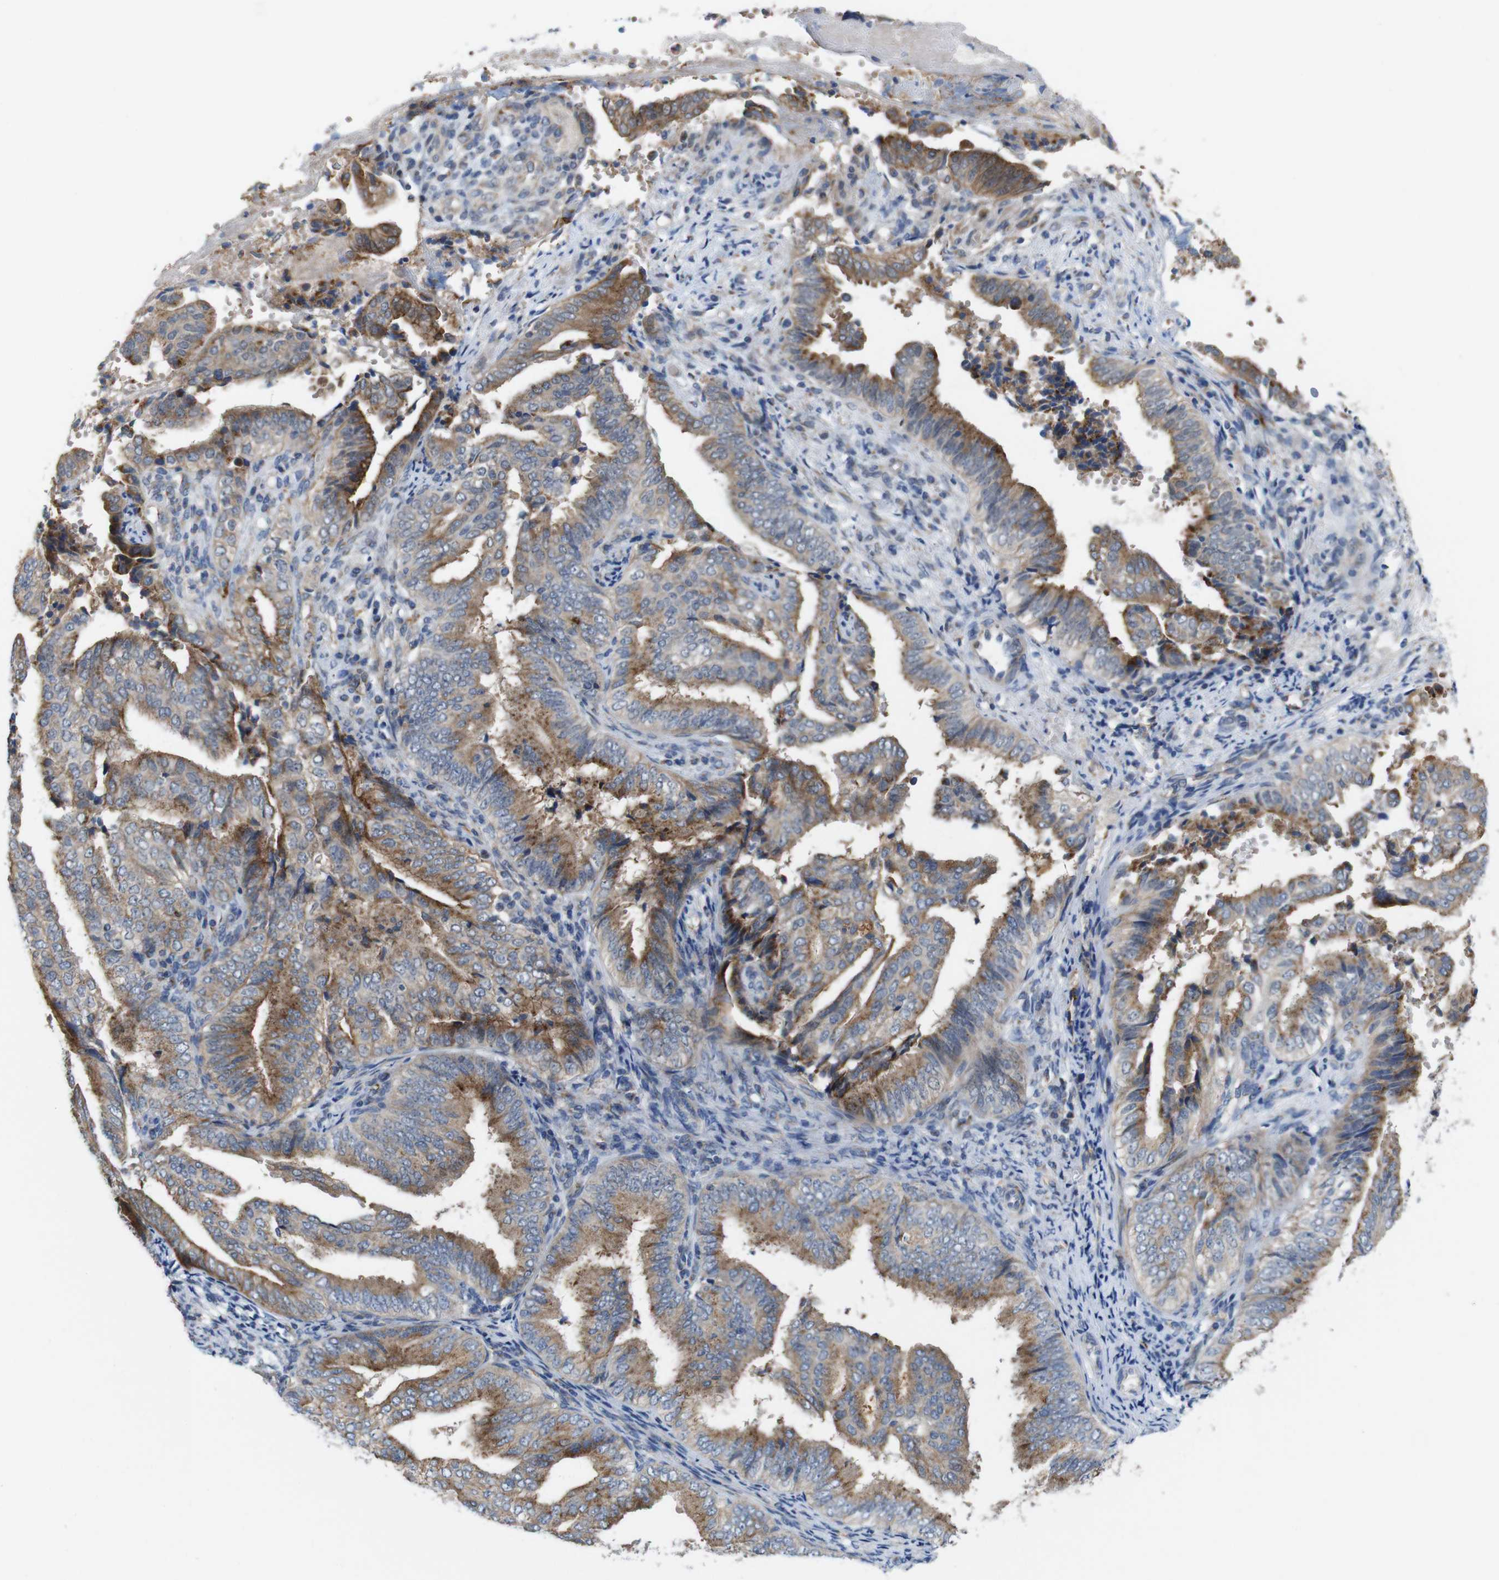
{"staining": {"intensity": "moderate", "quantity": ">75%", "location": "cytoplasmic/membranous"}, "tissue": "endometrial cancer", "cell_type": "Tumor cells", "image_type": "cancer", "snomed": [{"axis": "morphology", "description": "Adenocarcinoma, NOS"}, {"axis": "topography", "description": "Endometrium"}], "caption": "Endometrial adenocarcinoma stained for a protein (brown) shows moderate cytoplasmic/membranous positive expression in about >75% of tumor cells.", "gene": "EFCAB14", "patient": {"sex": "female", "age": 58}}